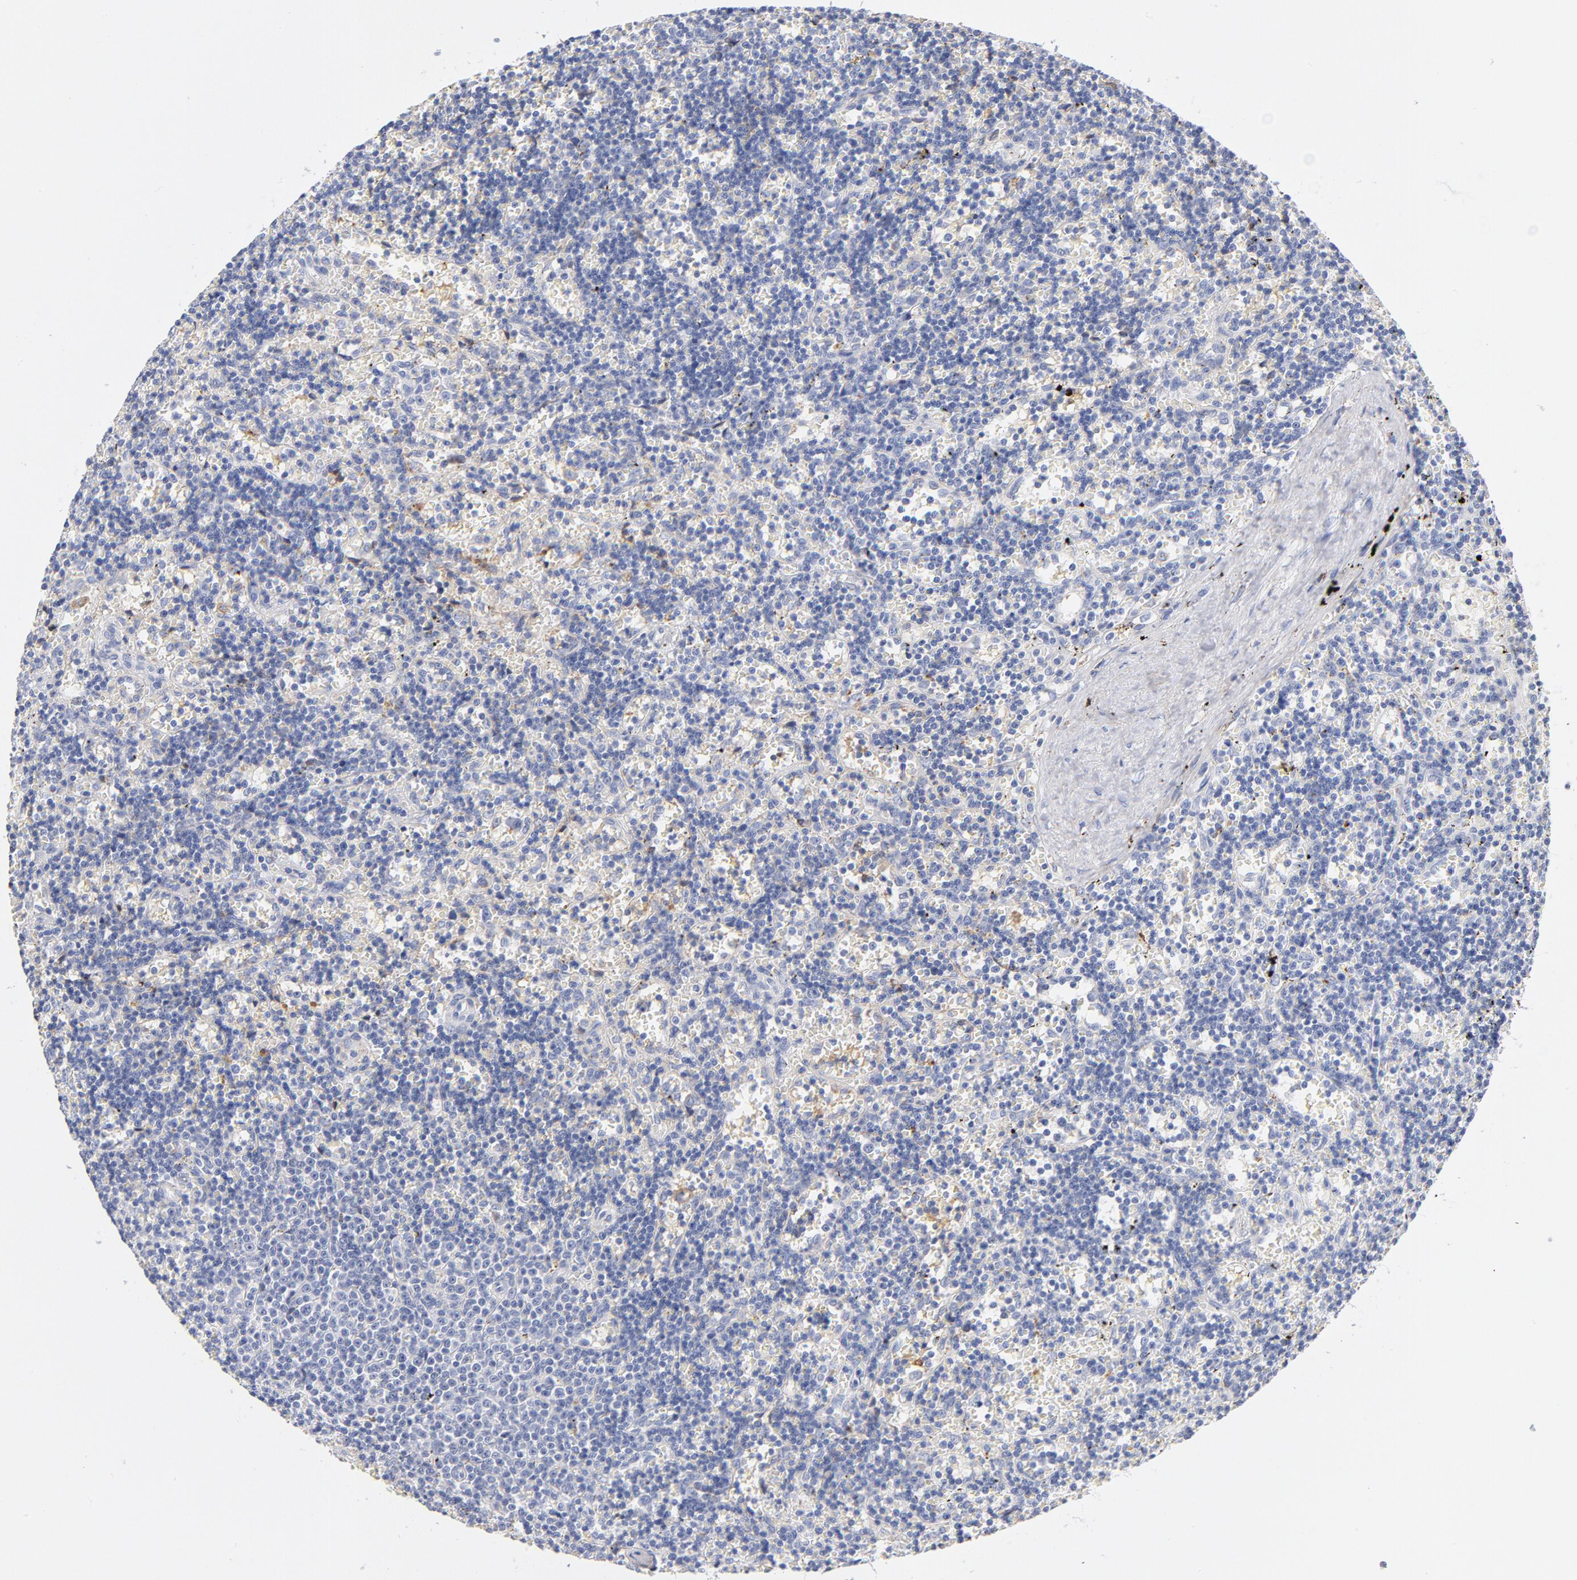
{"staining": {"intensity": "negative", "quantity": "none", "location": "none"}, "tissue": "lymphoma", "cell_type": "Tumor cells", "image_type": "cancer", "snomed": [{"axis": "morphology", "description": "Malignant lymphoma, non-Hodgkin's type, Low grade"}, {"axis": "topography", "description": "Spleen"}], "caption": "A micrograph of lymphoma stained for a protein demonstrates no brown staining in tumor cells.", "gene": "C3", "patient": {"sex": "male", "age": 60}}